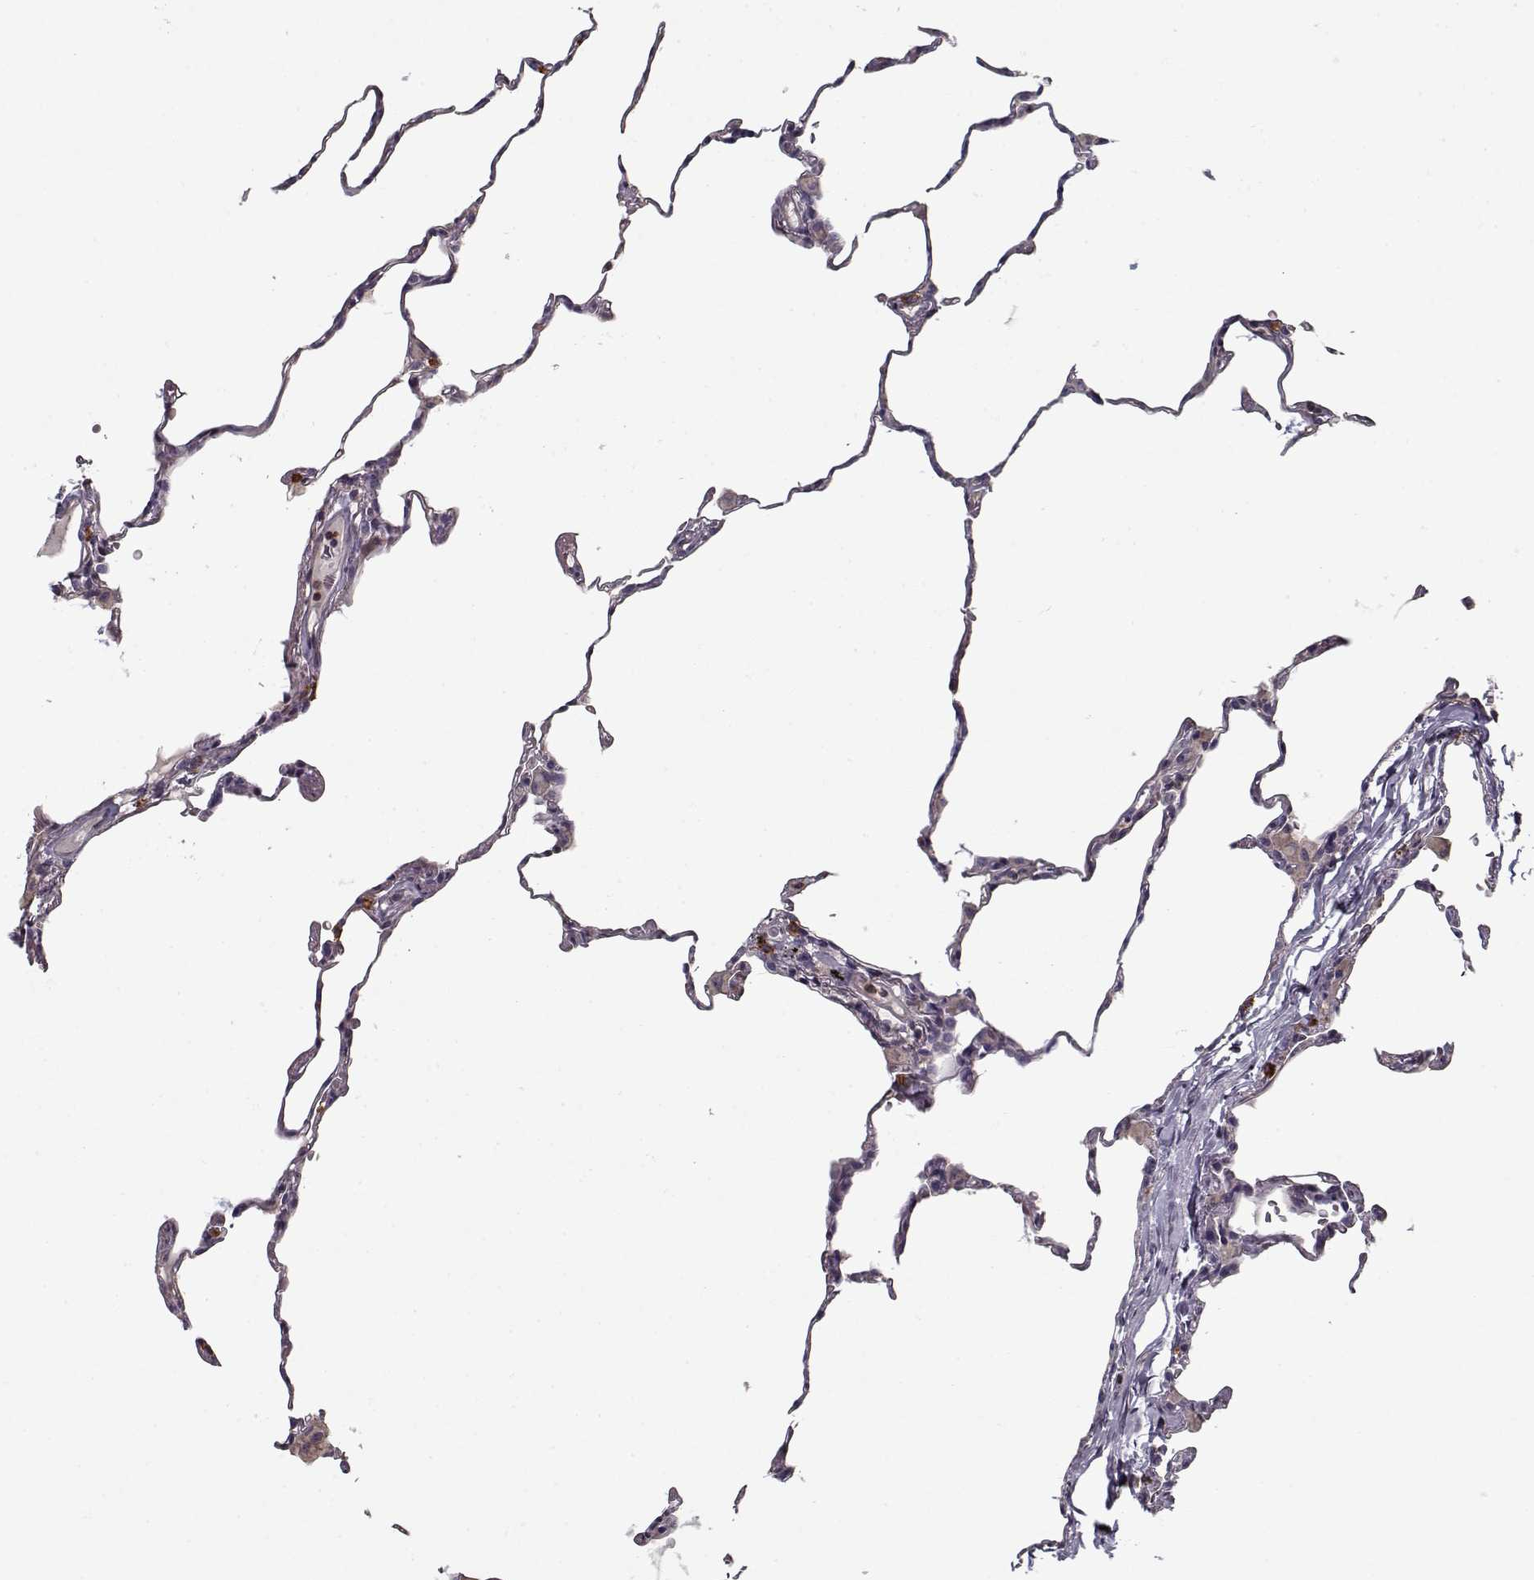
{"staining": {"intensity": "negative", "quantity": "none", "location": "none"}, "tissue": "lung", "cell_type": "Alveolar cells", "image_type": "normal", "snomed": [{"axis": "morphology", "description": "Normal tissue, NOS"}, {"axis": "topography", "description": "Lung"}], "caption": "Immunohistochemical staining of unremarkable lung demonstrates no significant positivity in alveolar cells. Brightfield microscopy of IHC stained with DAB (brown) and hematoxylin (blue), captured at high magnification.", "gene": "UNC13D", "patient": {"sex": "female", "age": 57}}